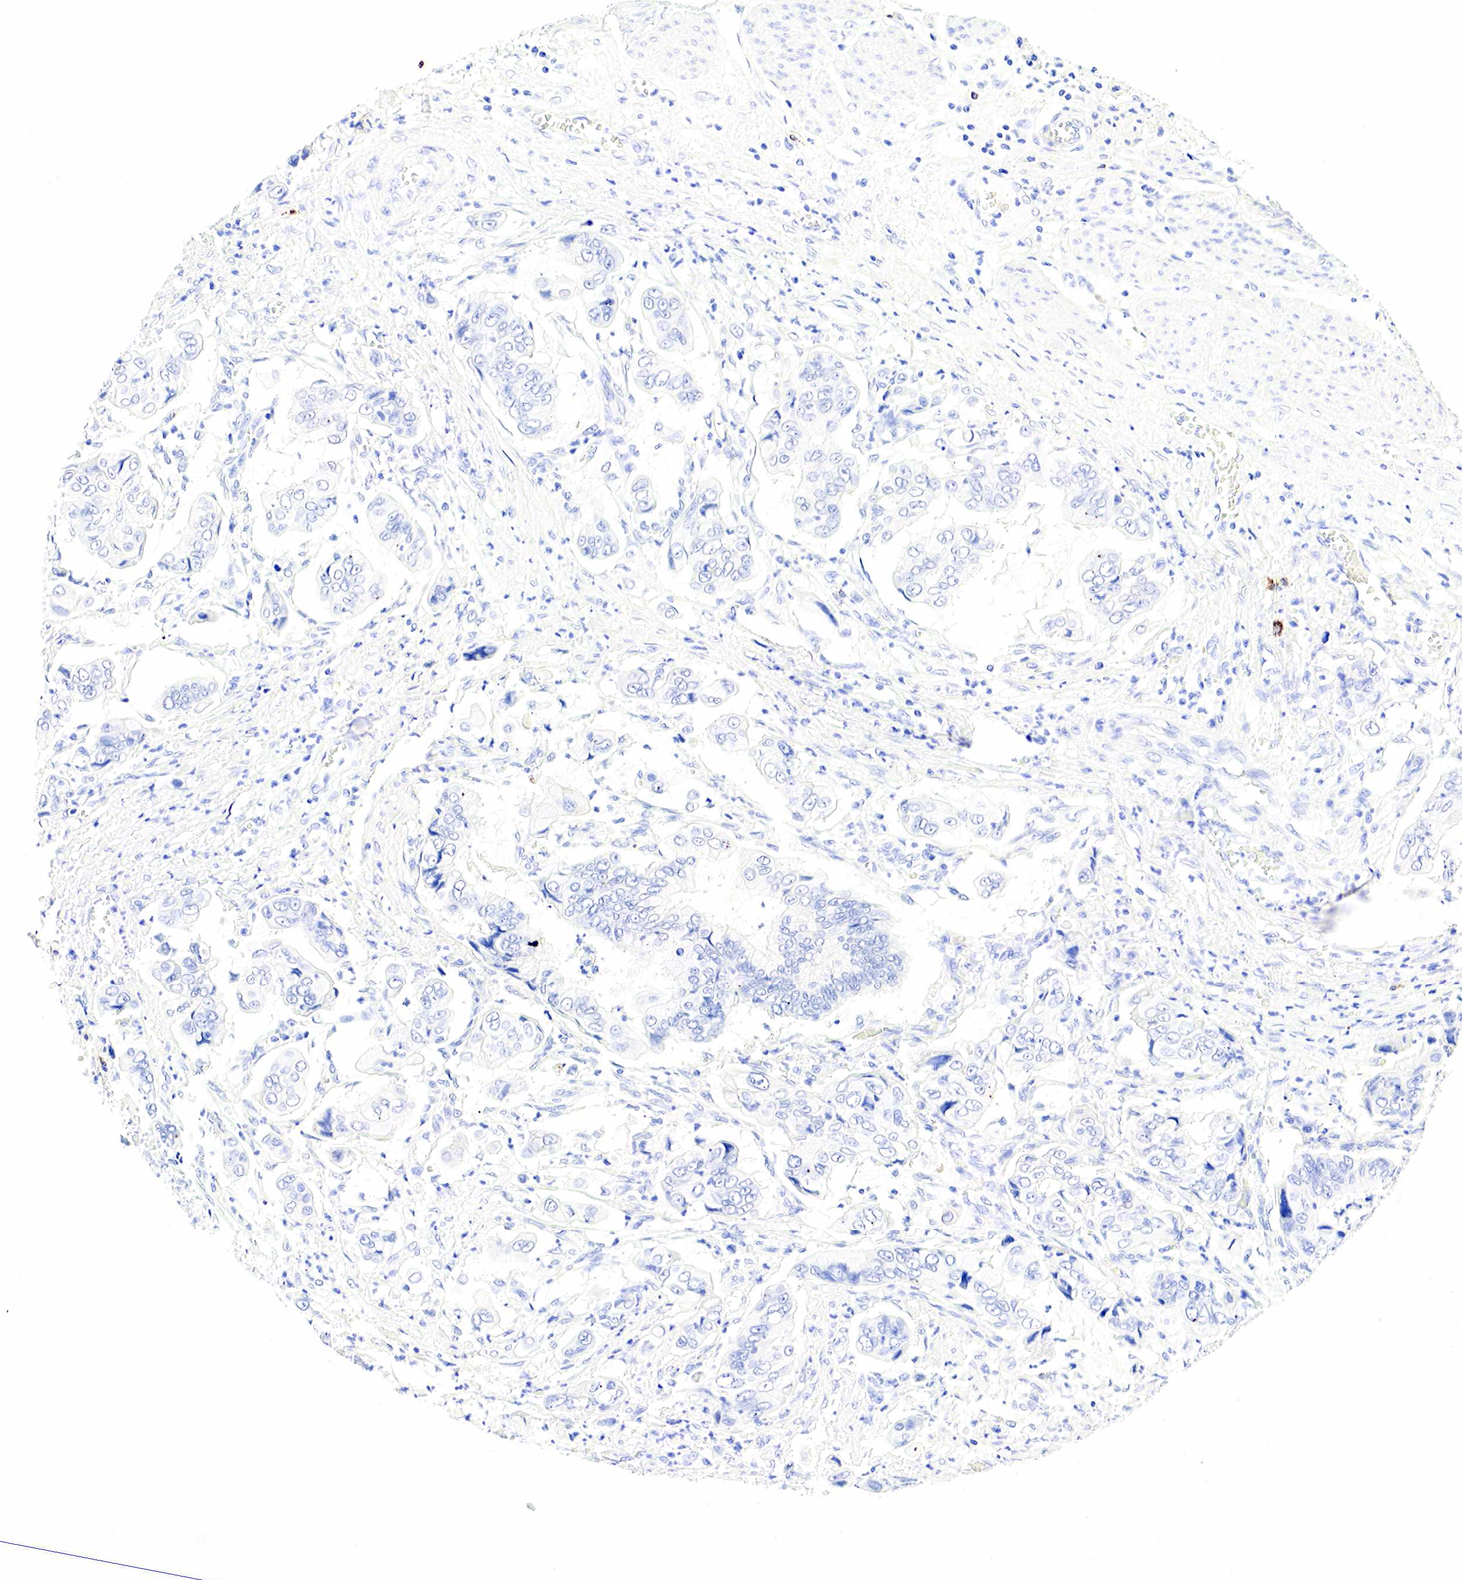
{"staining": {"intensity": "negative", "quantity": "none", "location": "none"}, "tissue": "stomach cancer", "cell_type": "Tumor cells", "image_type": "cancer", "snomed": [{"axis": "morphology", "description": "Adenocarcinoma, NOS"}, {"axis": "topography", "description": "Stomach, upper"}], "caption": "Tumor cells are negative for brown protein staining in stomach cancer (adenocarcinoma).", "gene": "CD79A", "patient": {"sex": "male", "age": 80}}